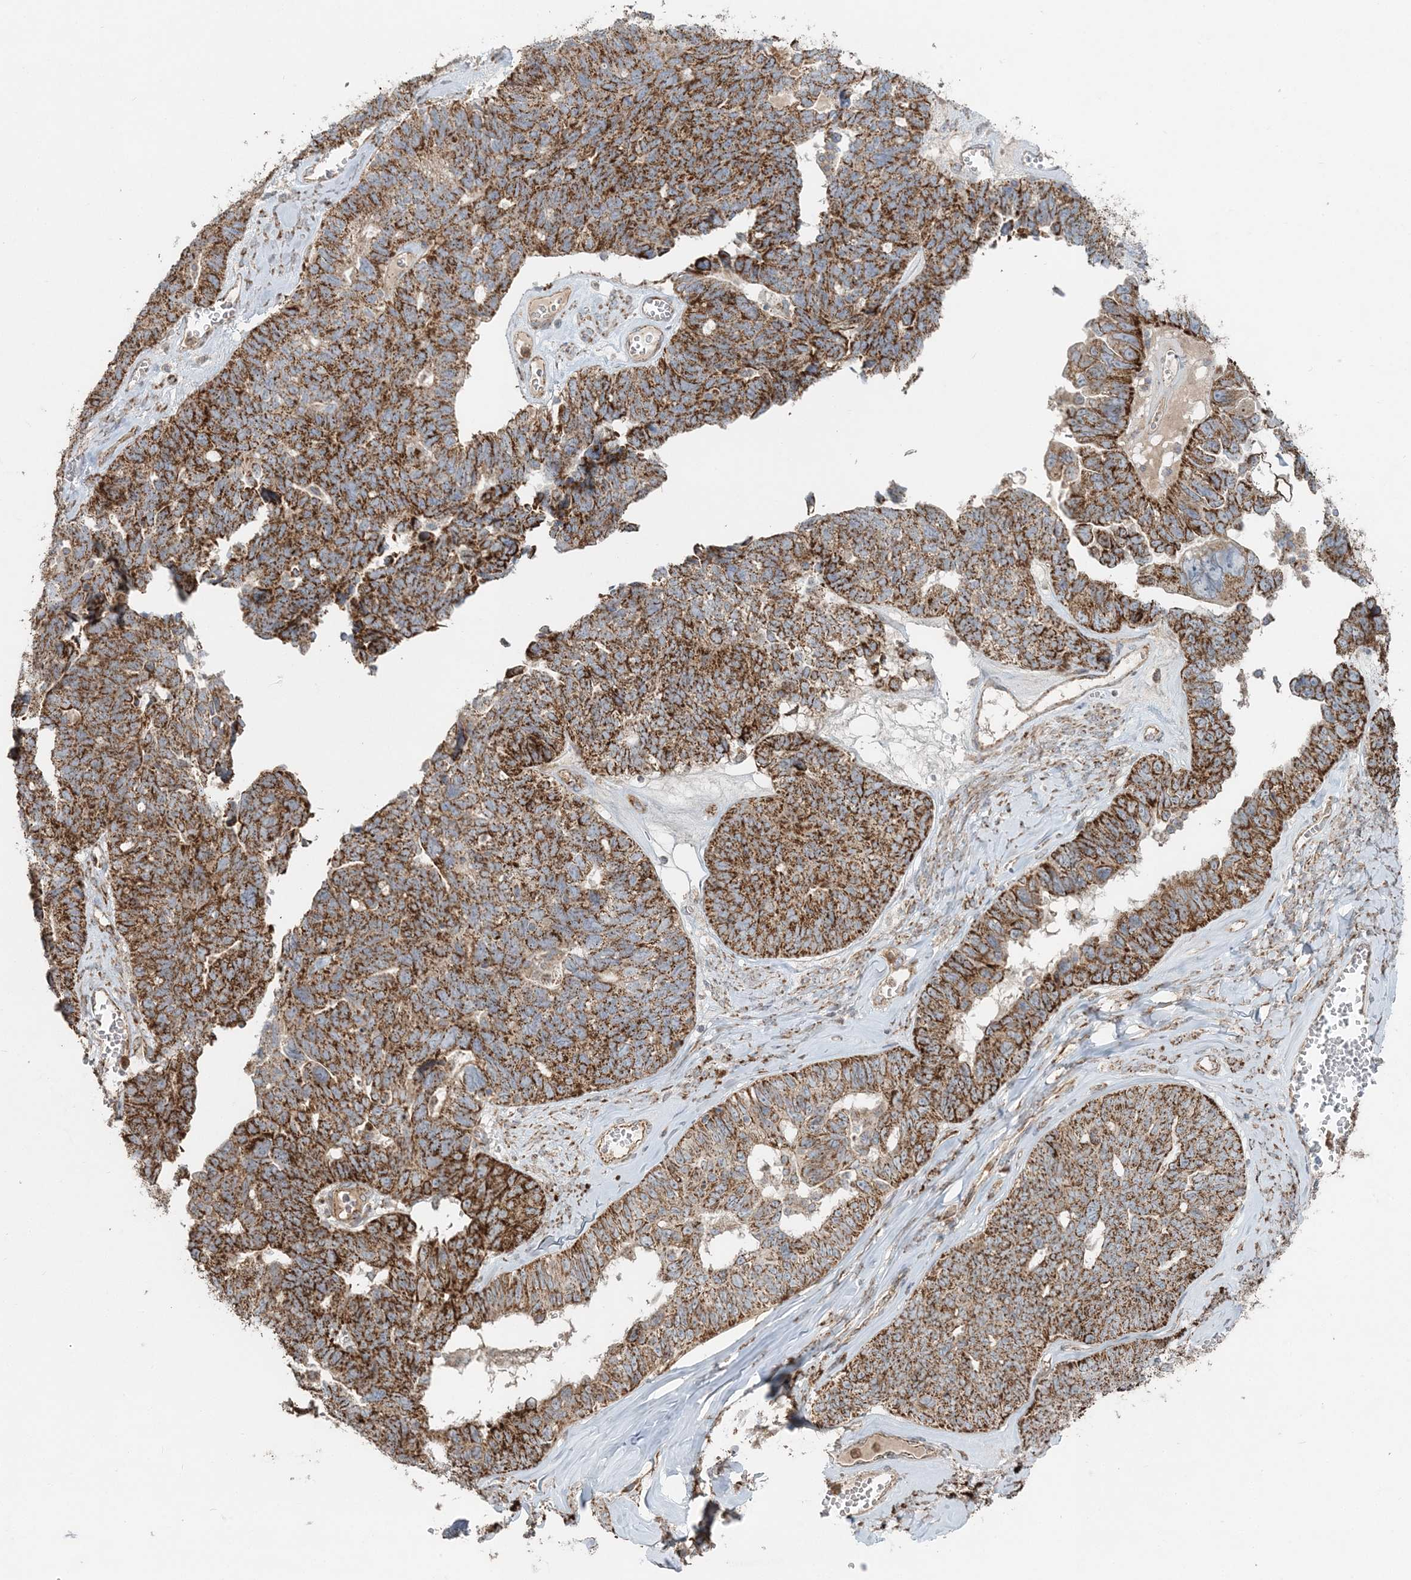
{"staining": {"intensity": "strong", "quantity": ">75%", "location": "cytoplasmic/membranous"}, "tissue": "ovarian cancer", "cell_type": "Tumor cells", "image_type": "cancer", "snomed": [{"axis": "morphology", "description": "Cystadenocarcinoma, serous, NOS"}, {"axis": "topography", "description": "Ovary"}], "caption": "IHC (DAB (3,3'-diaminobenzidine)) staining of serous cystadenocarcinoma (ovarian) displays strong cytoplasmic/membranous protein staining in approximately >75% of tumor cells.", "gene": "LRPPRC", "patient": {"sex": "female", "age": 79}}